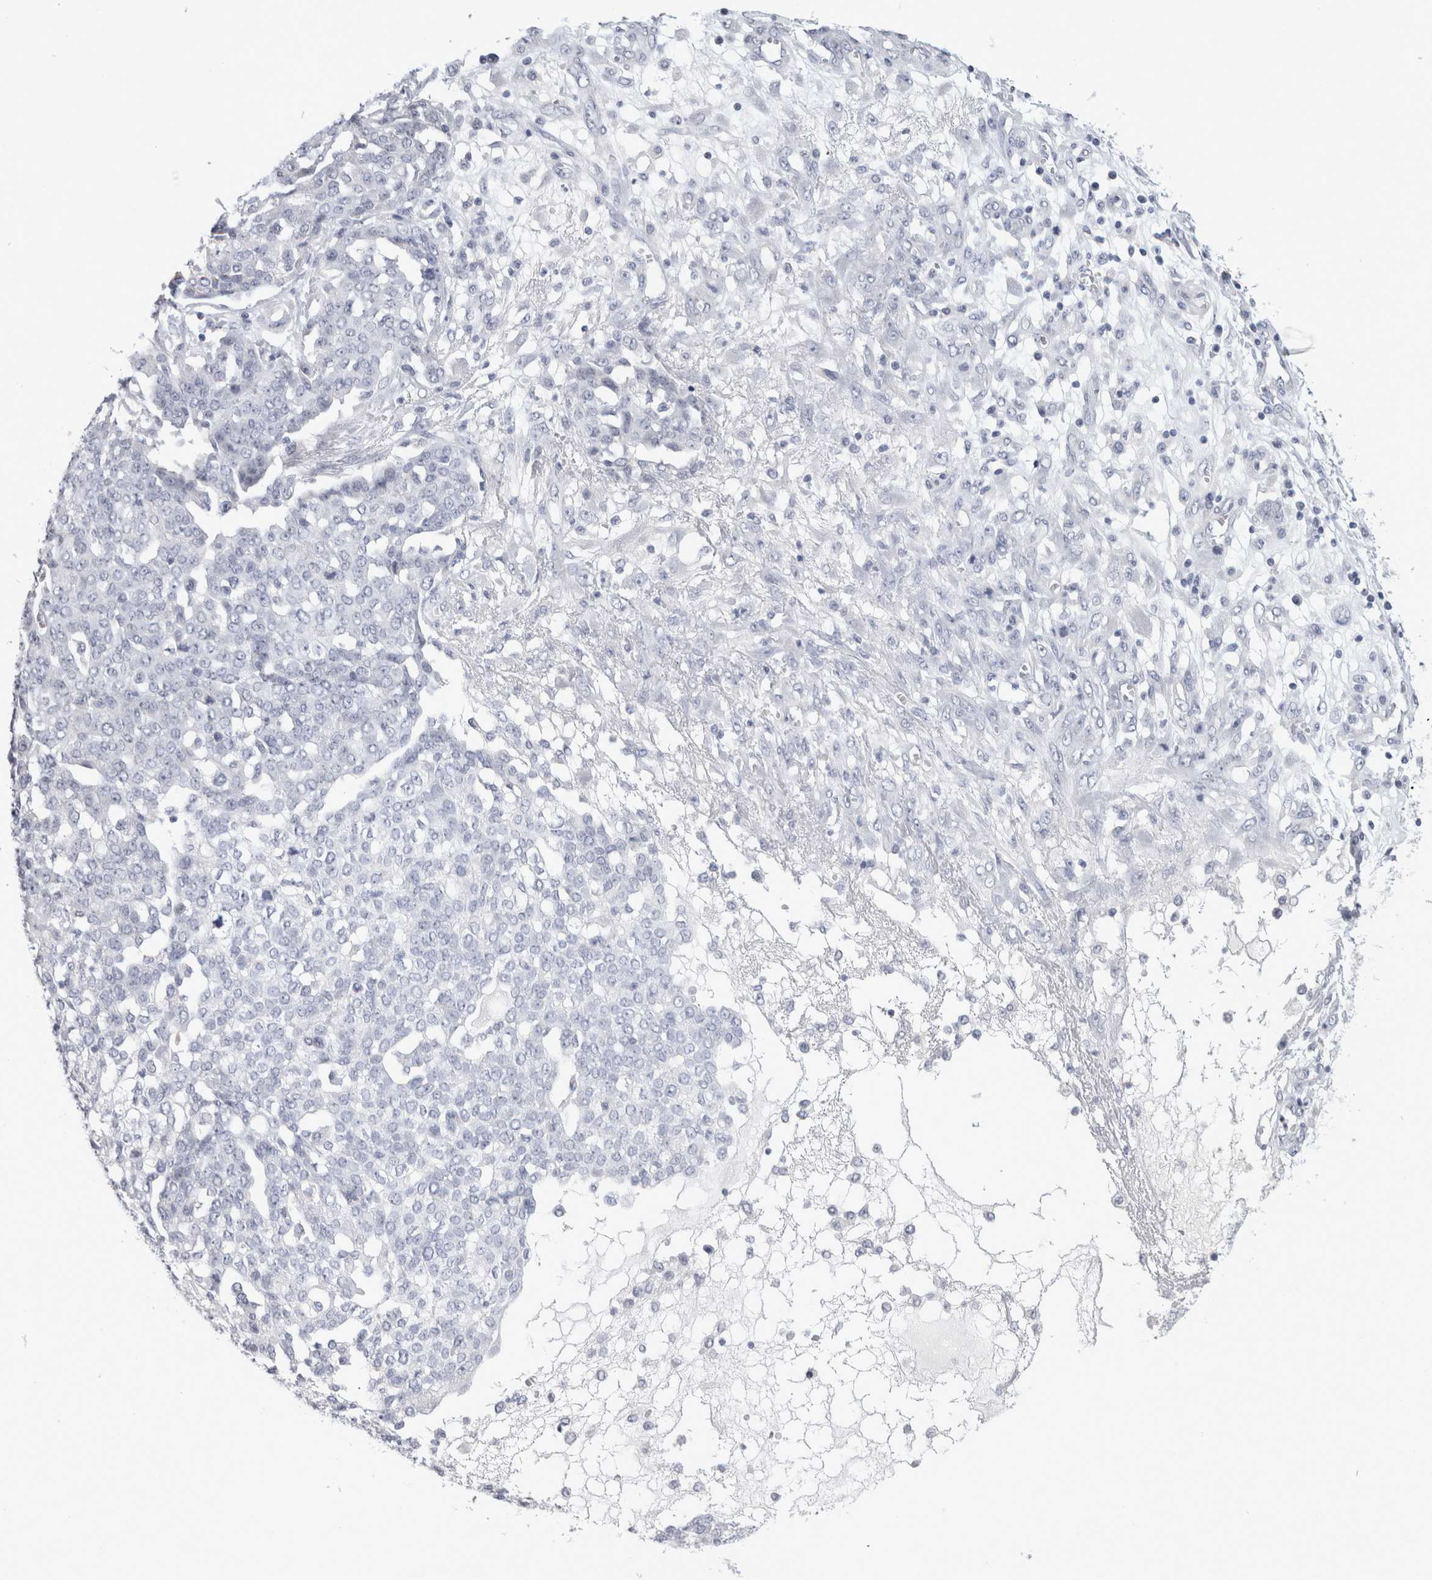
{"staining": {"intensity": "negative", "quantity": "none", "location": "none"}, "tissue": "ovarian cancer", "cell_type": "Tumor cells", "image_type": "cancer", "snomed": [{"axis": "morphology", "description": "Cystadenocarcinoma, serous, NOS"}, {"axis": "topography", "description": "Soft tissue"}, {"axis": "topography", "description": "Ovary"}], "caption": "DAB immunohistochemical staining of human ovarian cancer exhibits no significant positivity in tumor cells. The staining was performed using DAB (3,3'-diaminobenzidine) to visualize the protein expression in brown, while the nuclei were stained in blue with hematoxylin (Magnification: 20x).", "gene": "TONSL", "patient": {"sex": "female", "age": 57}}